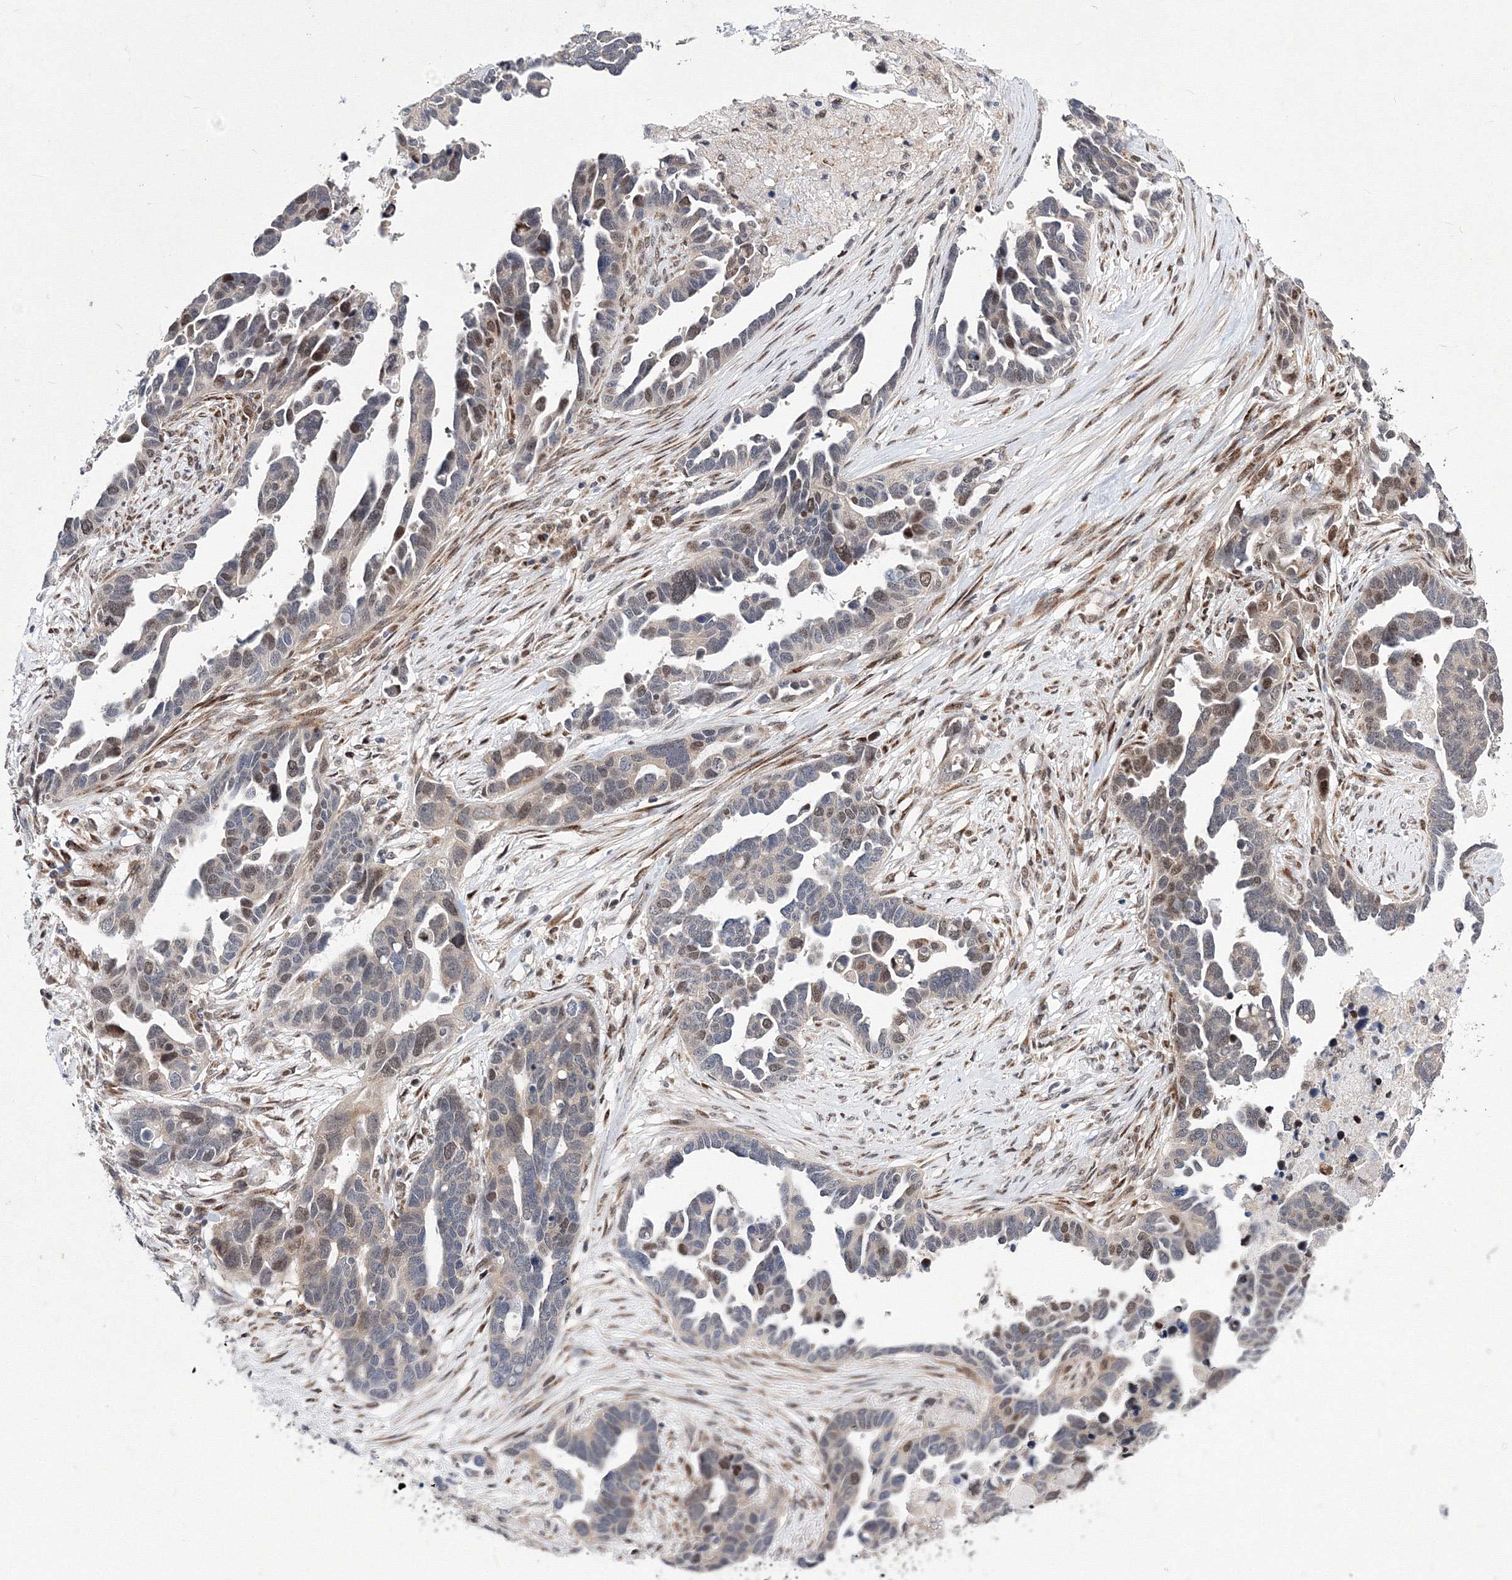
{"staining": {"intensity": "moderate", "quantity": "25%-75%", "location": "nuclear"}, "tissue": "ovarian cancer", "cell_type": "Tumor cells", "image_type": "cancer", "snomed": [{"axis": "morphology", "description": "Cystadenocarcinoma, serous, NOS"}, {"axis": "topography", "description": "Ovary"}], "caption": "Immunohistochemistry (IHC) photomicrograph of ovarian serous cystadenocarcinoma stained for a protein (brown), which reveals medium levels of moderate nuclear staining in about 25%-75% of tumor cells.", "gene": "GPN1", "patient": {"sex": "female", "age": 54}}